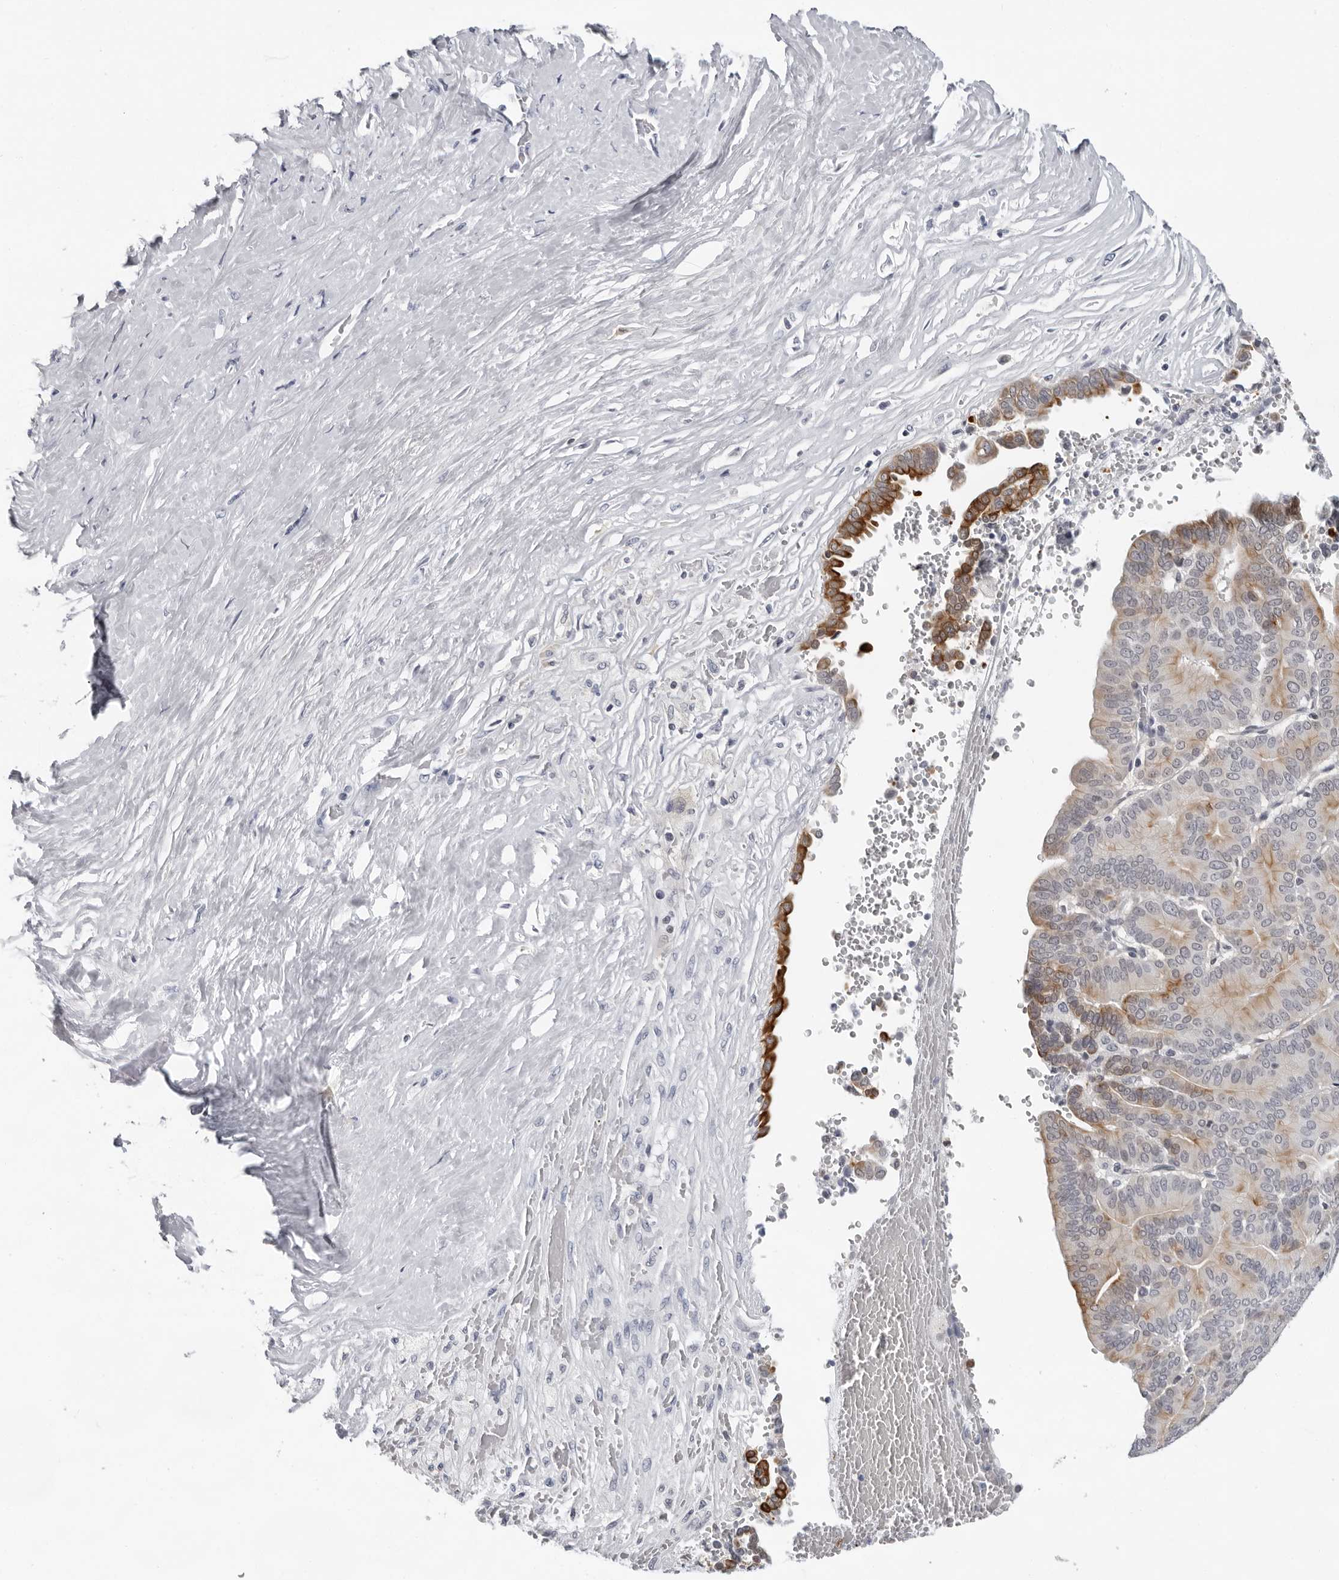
{"staining": {"intensity": "moderate", "quantity": "<25%", "location": "cytoplasmic/membranous"}, "tissue": "liver cancer", "cell_type": "Tumor cells", "image_type": "cancer", "snomed": [{"axis": "morphology", "description": "Cholangiocarcinoma"}, {"axis": "topography", "description": "Liver"}], "caption": "Moderate cytoplasmic/membranous positivity is seen in about <25% of tumor cells in cholangiocarcinoma (liver). Nuclei are stained in blue.", "gene": "CCDC28B", "patient": {"sex": "female", "age": 75}}